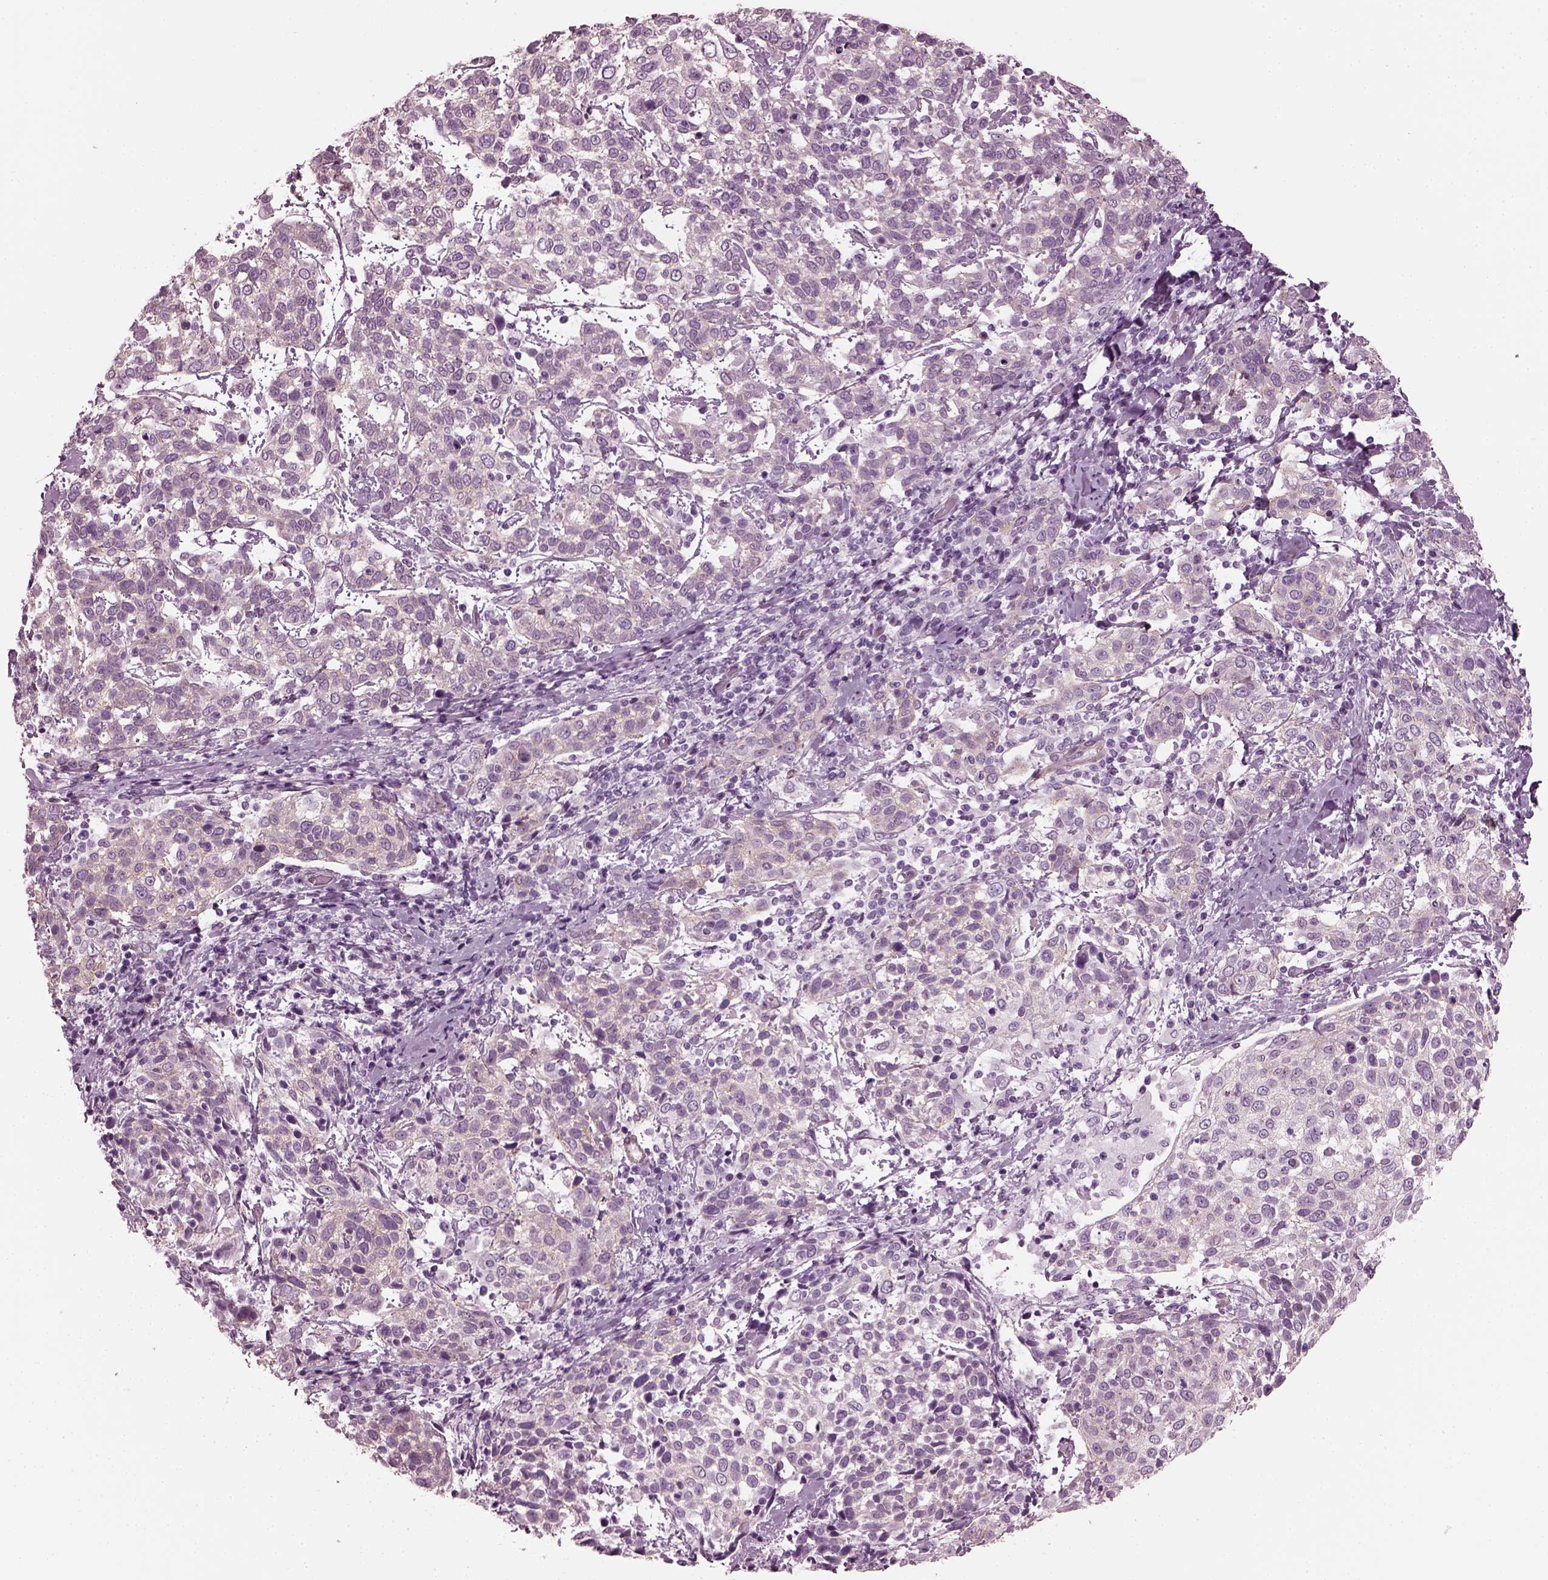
{"staining": {"intensity": "negative", "quantity": "none", "location": "none"}, "tissue": "cervical cancer", "cell_type": "Tumor cells", "image_type": "cancer", "snomed": [{"axis": "morphology", "description": "Squamous cell carcinoma, NOS"}, {"axis": "topography", "description": "Cervix"}], "caption": "Human cervical cancer (squamous cell carcinoma) stained for a protein using immunohistochemistry (IHC) shows no staining in tumor cells.", "gene": "BFSP1", "patient": {"sex": "female", "age": 61}}